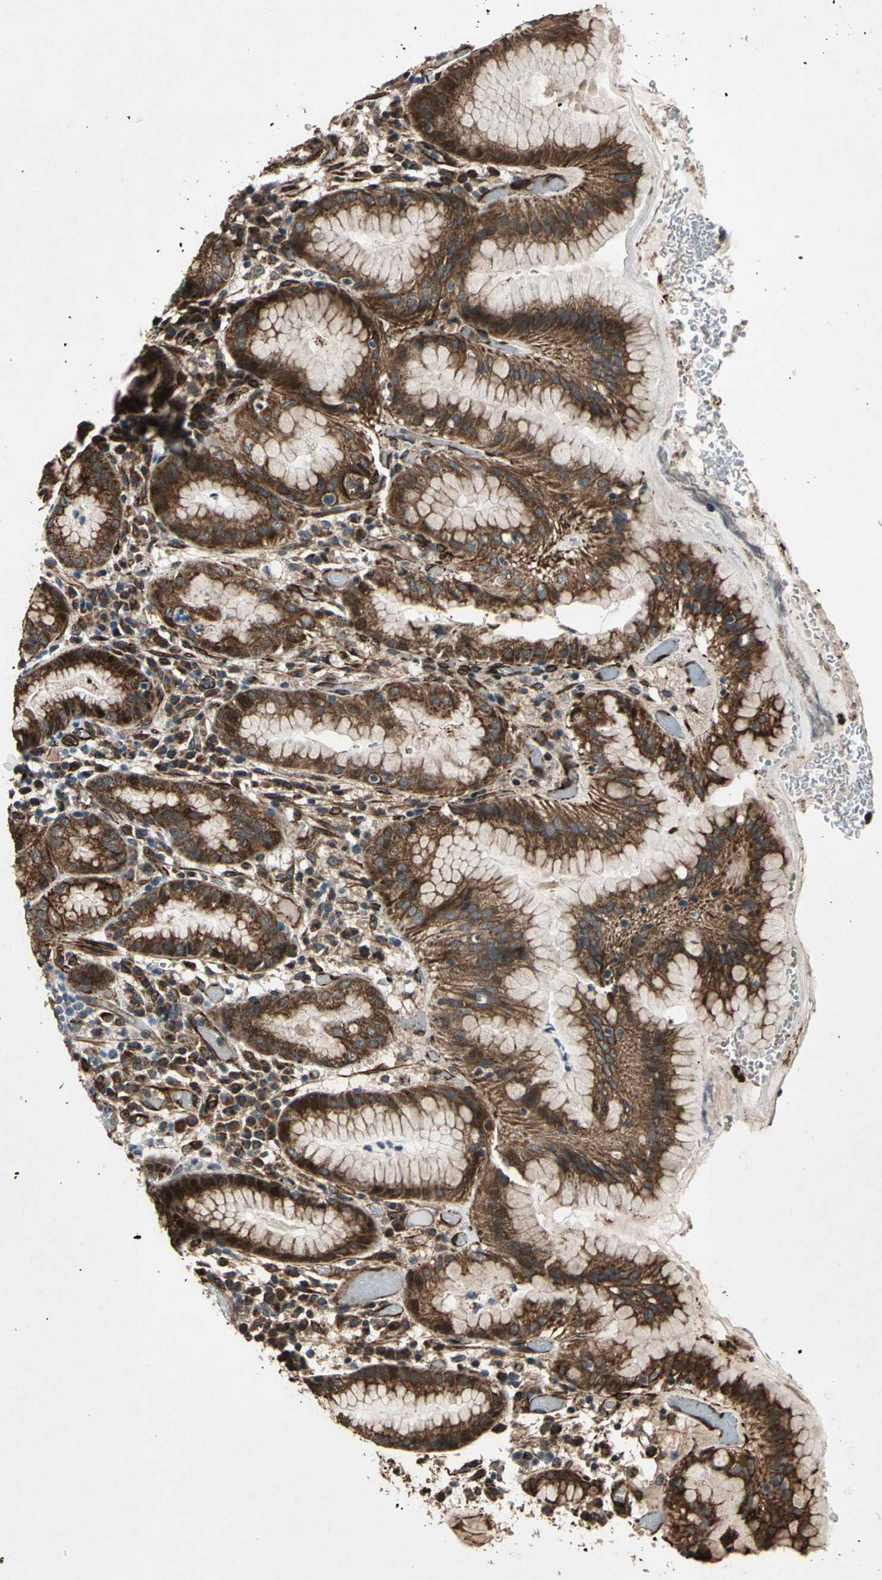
{"staining": {"intensity": "strong", "quantity": ">75%", "location": "cytoplasmic/membranous,nuclear"}, "tissue": "stomach", "cell_type": "Glandular cells", "image_type": "normal", "snomed": [{"axis": "morphology", "description": "Normal tissue, NOS"}, {"axis": "topography", "description": "Stomach"}, {"axis": "topography", "description": "Stomach, lower"}], "caption": "Glandular cells reveal strong cytoplasmic/membranous,nuclear positivity in about >75% of cells in unremarkable stomach. (DAB (3,3'-diaminobenzidine) IHC with brightfield microscopy, high magnification).", "gene": "EXD2", "patient": {"sex": "female", "age": 75}}